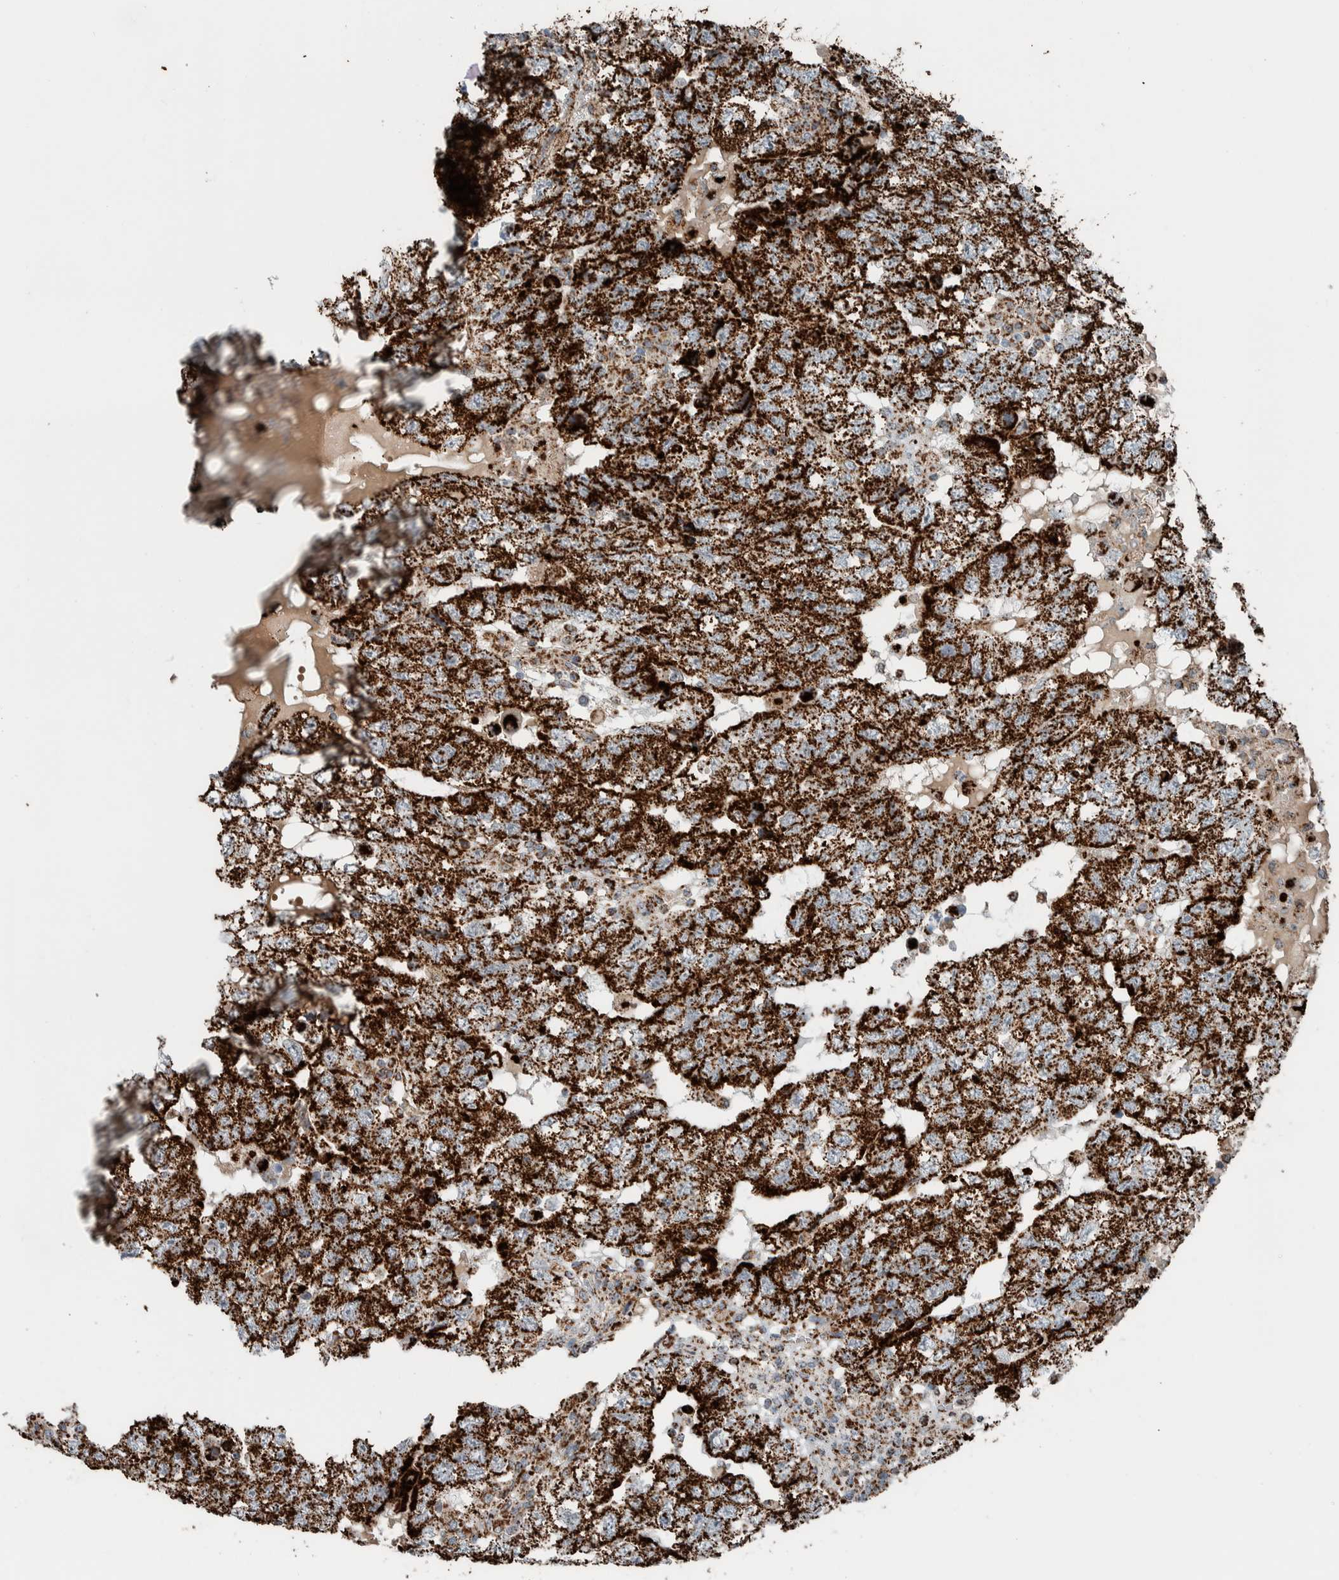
{"staining": {"intensity": "strong", "quantity": ">75%", "location": "cytoplasmic/membranous"}, "tissue": "testis cancer", "cell_type": "Tumor cells", "image_type": "cancer", "snomed": [{"axis": "morphology", "description": "Carcinoma, Embryonal, NOS"}, {"axis": "topography", "description": "Testis"}], "caption": "Immunohistochemistry (DAB (3,3'-diaminobenzidine)) staining of testis embryonal carcinoma shows strong cytoplasmic/membranous protein expression in approximately >75% of tumor cells. (Stains: DAB in brown, nuclei in blue, Microscopy: brightfield microscopy at high magnification).", "gene": "CNTROB", "patient": {"sex": "male", "age": 36}}